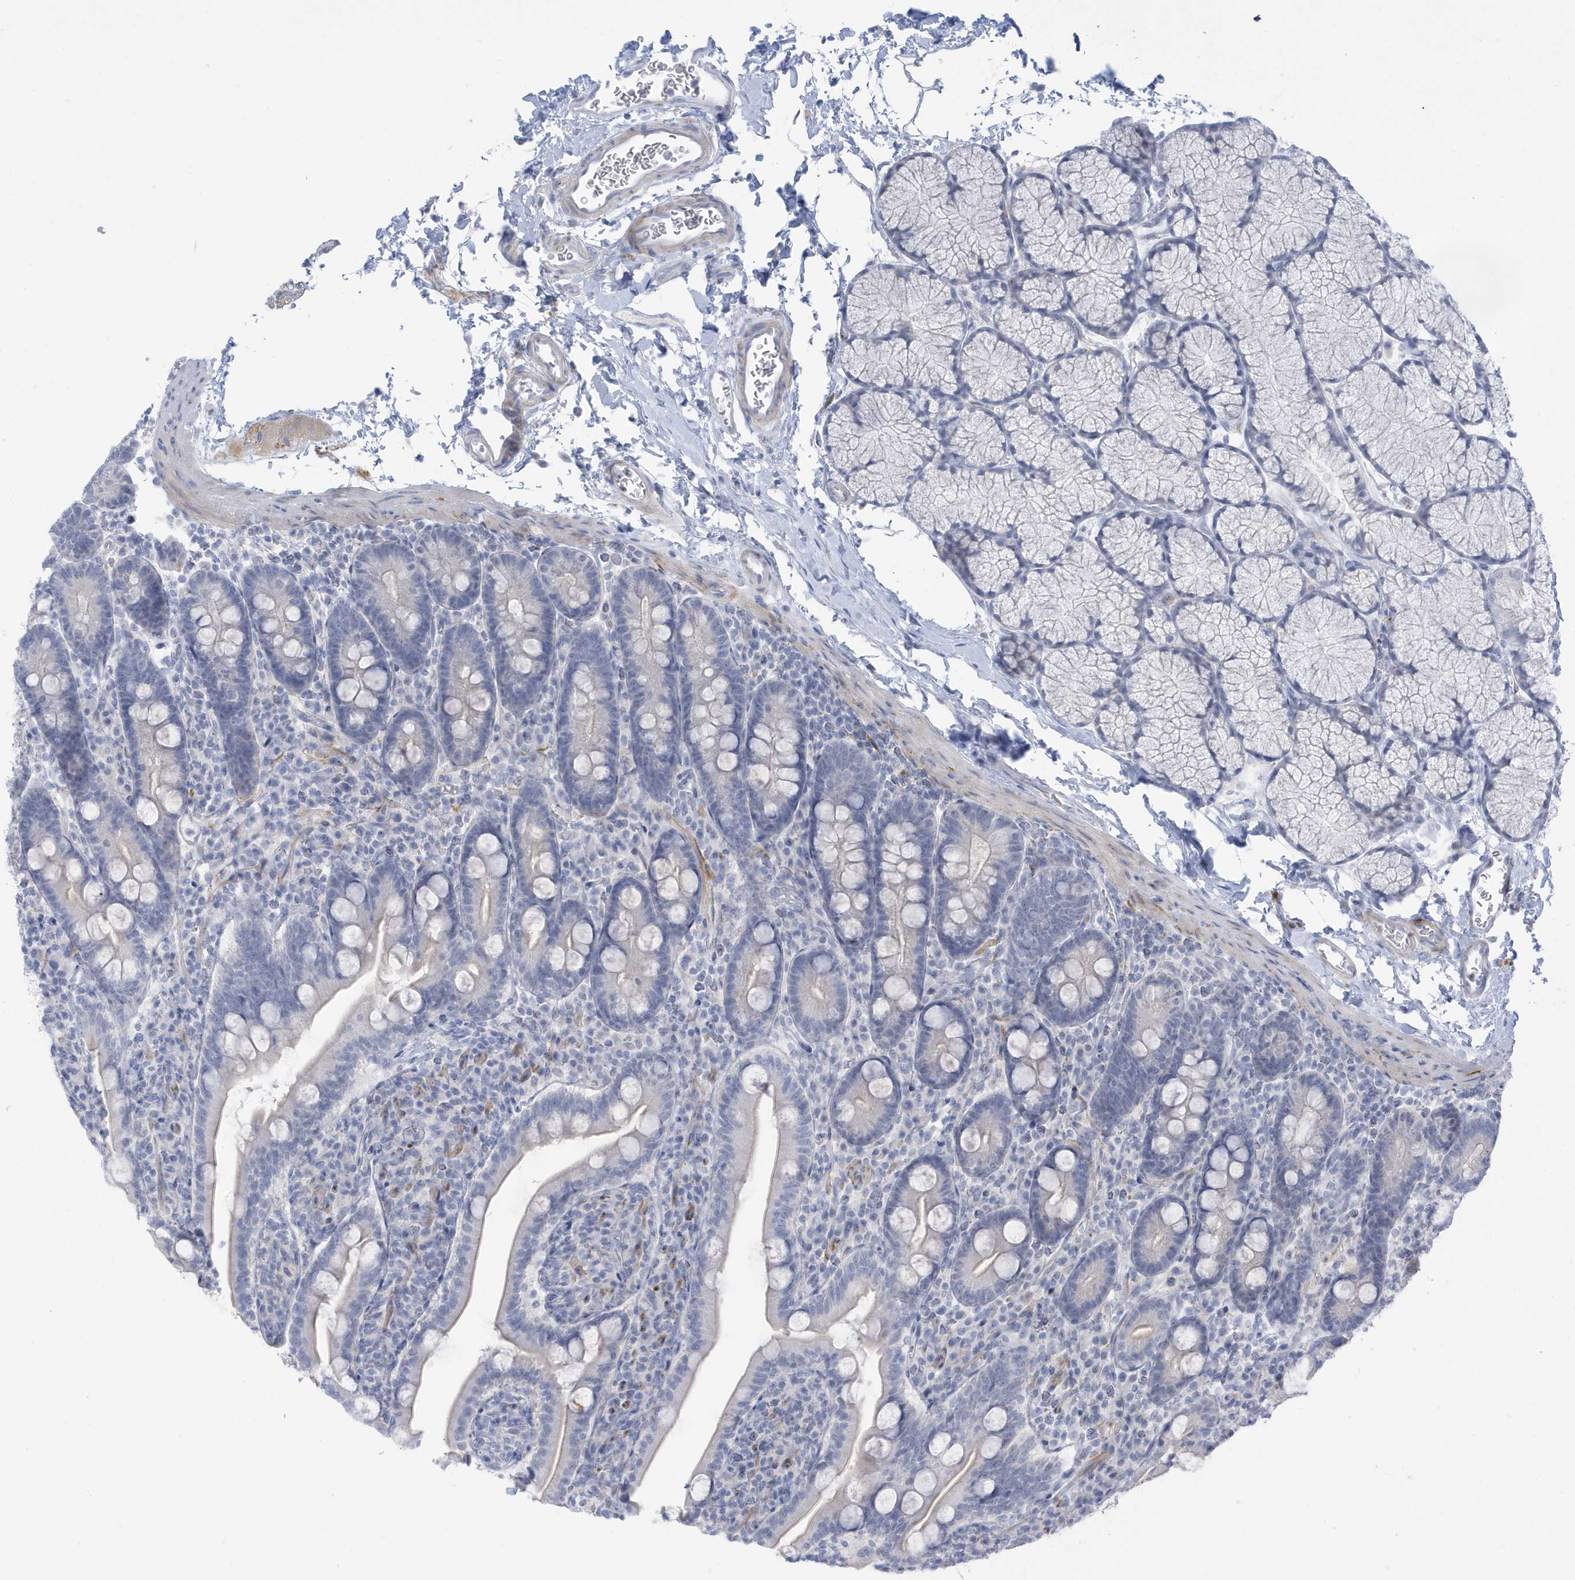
{"staining": {"intensity": "negative", "quantity": "none", "location": "none"}, "tissue": "duodenum", "cell_type": "Glandular cells", "image_type": "normal", "snomed": [{"axis": "morphology", "description": "Normal tissue, NOS"}, {"axis": "topography", "description": "Duodenum"}], "caption": "The image shows no staining of glandular cells in unremarkable duodenum.", "gene": "PERM1", "patient": {"sex": "male", "age": 35}}